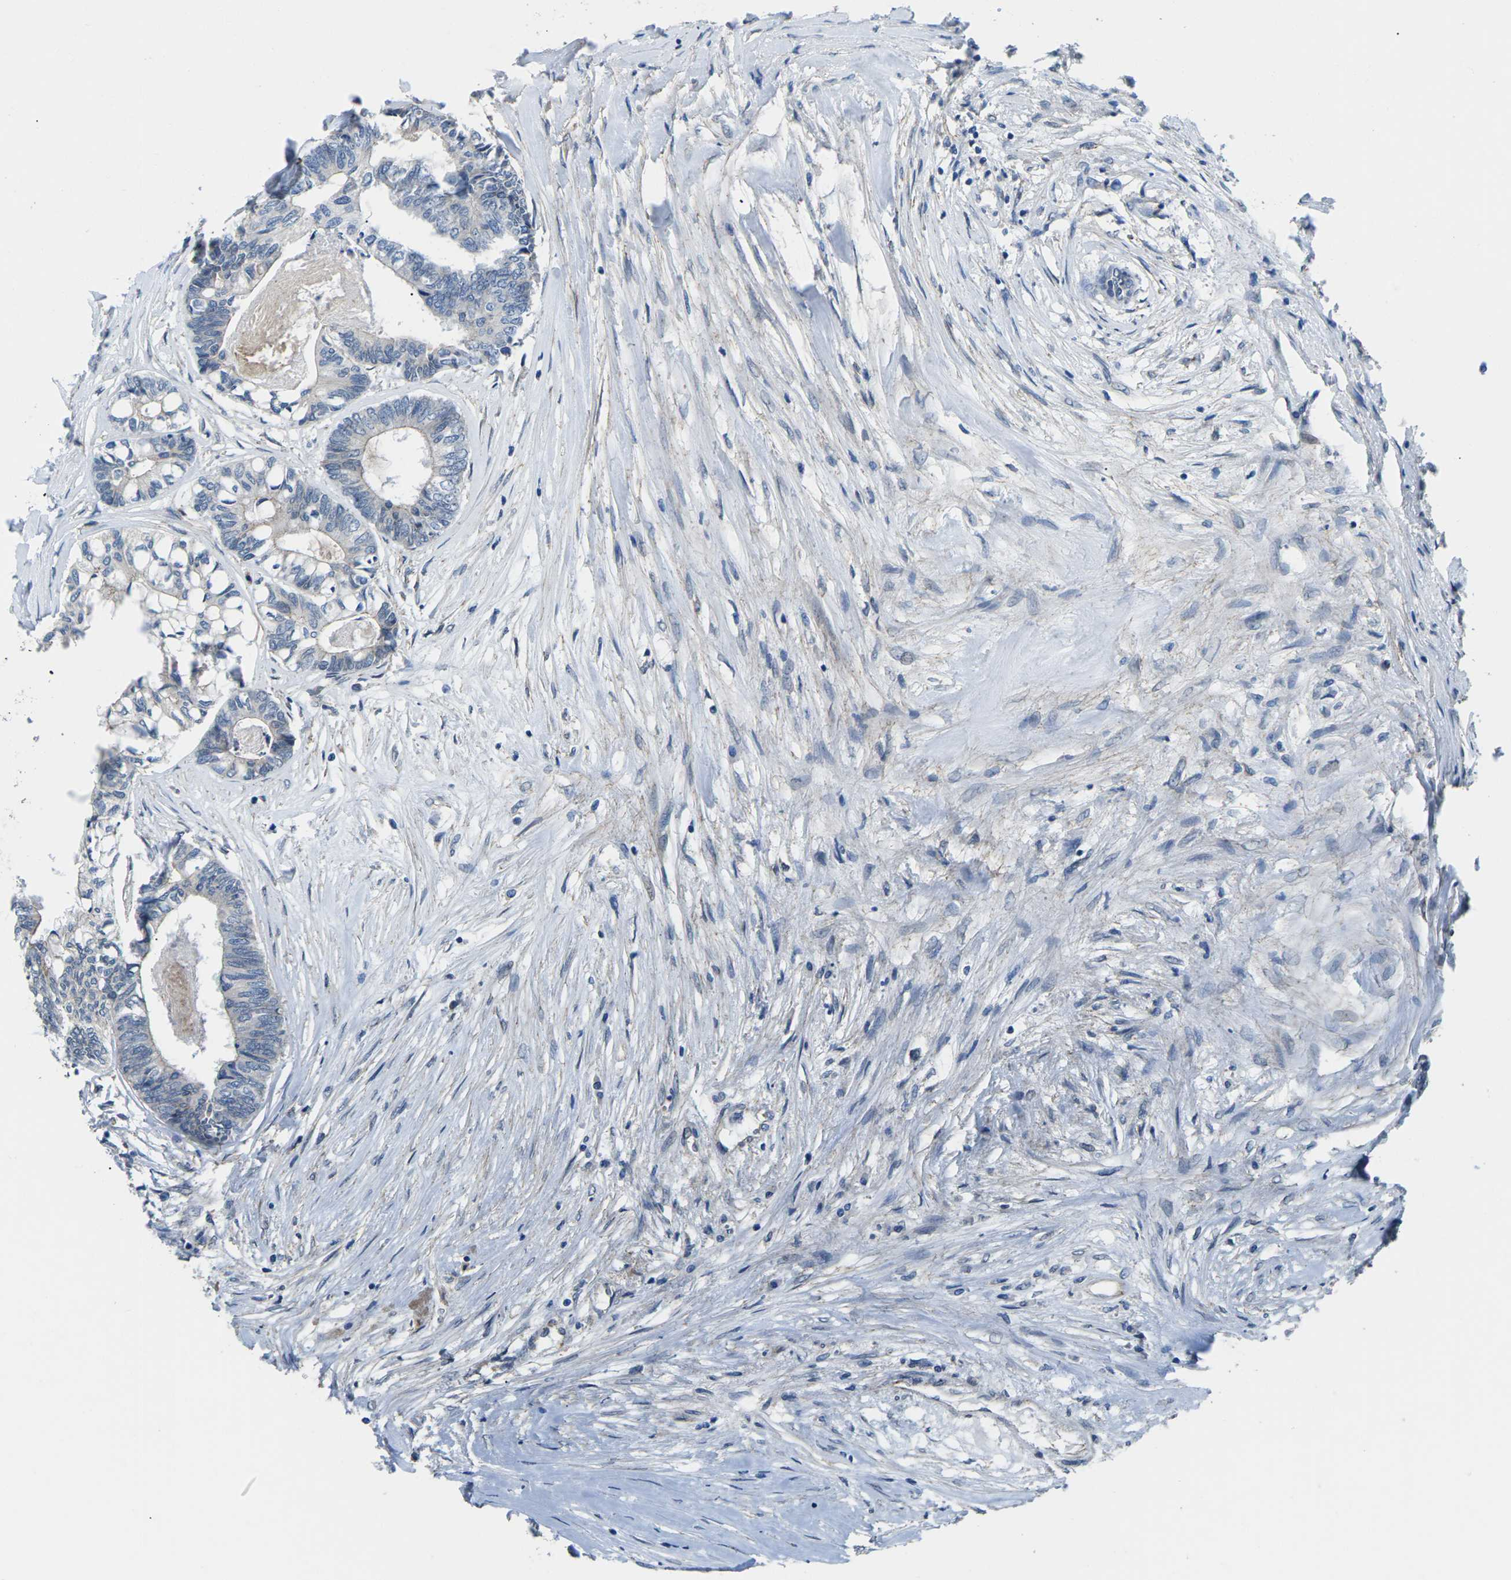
{"staining": {"intensity": "negative", "quantity": "none", "location": "none"}, "tissue": "colorectal cancer", "cell_type": "Tumor cells", "image_type": "cancer", "snomed": [{"axis": "morphology", "description": "Adenocarcinoma, NOS"}, {"axis": "topography", "description": "Rectum"}], "caption": "A photomicrograph of human colorectal adenocarcinoma is negative for staining in tumor cells.", "gene": "CTNND1", "patient": {"sex": "male", "age": 63}}